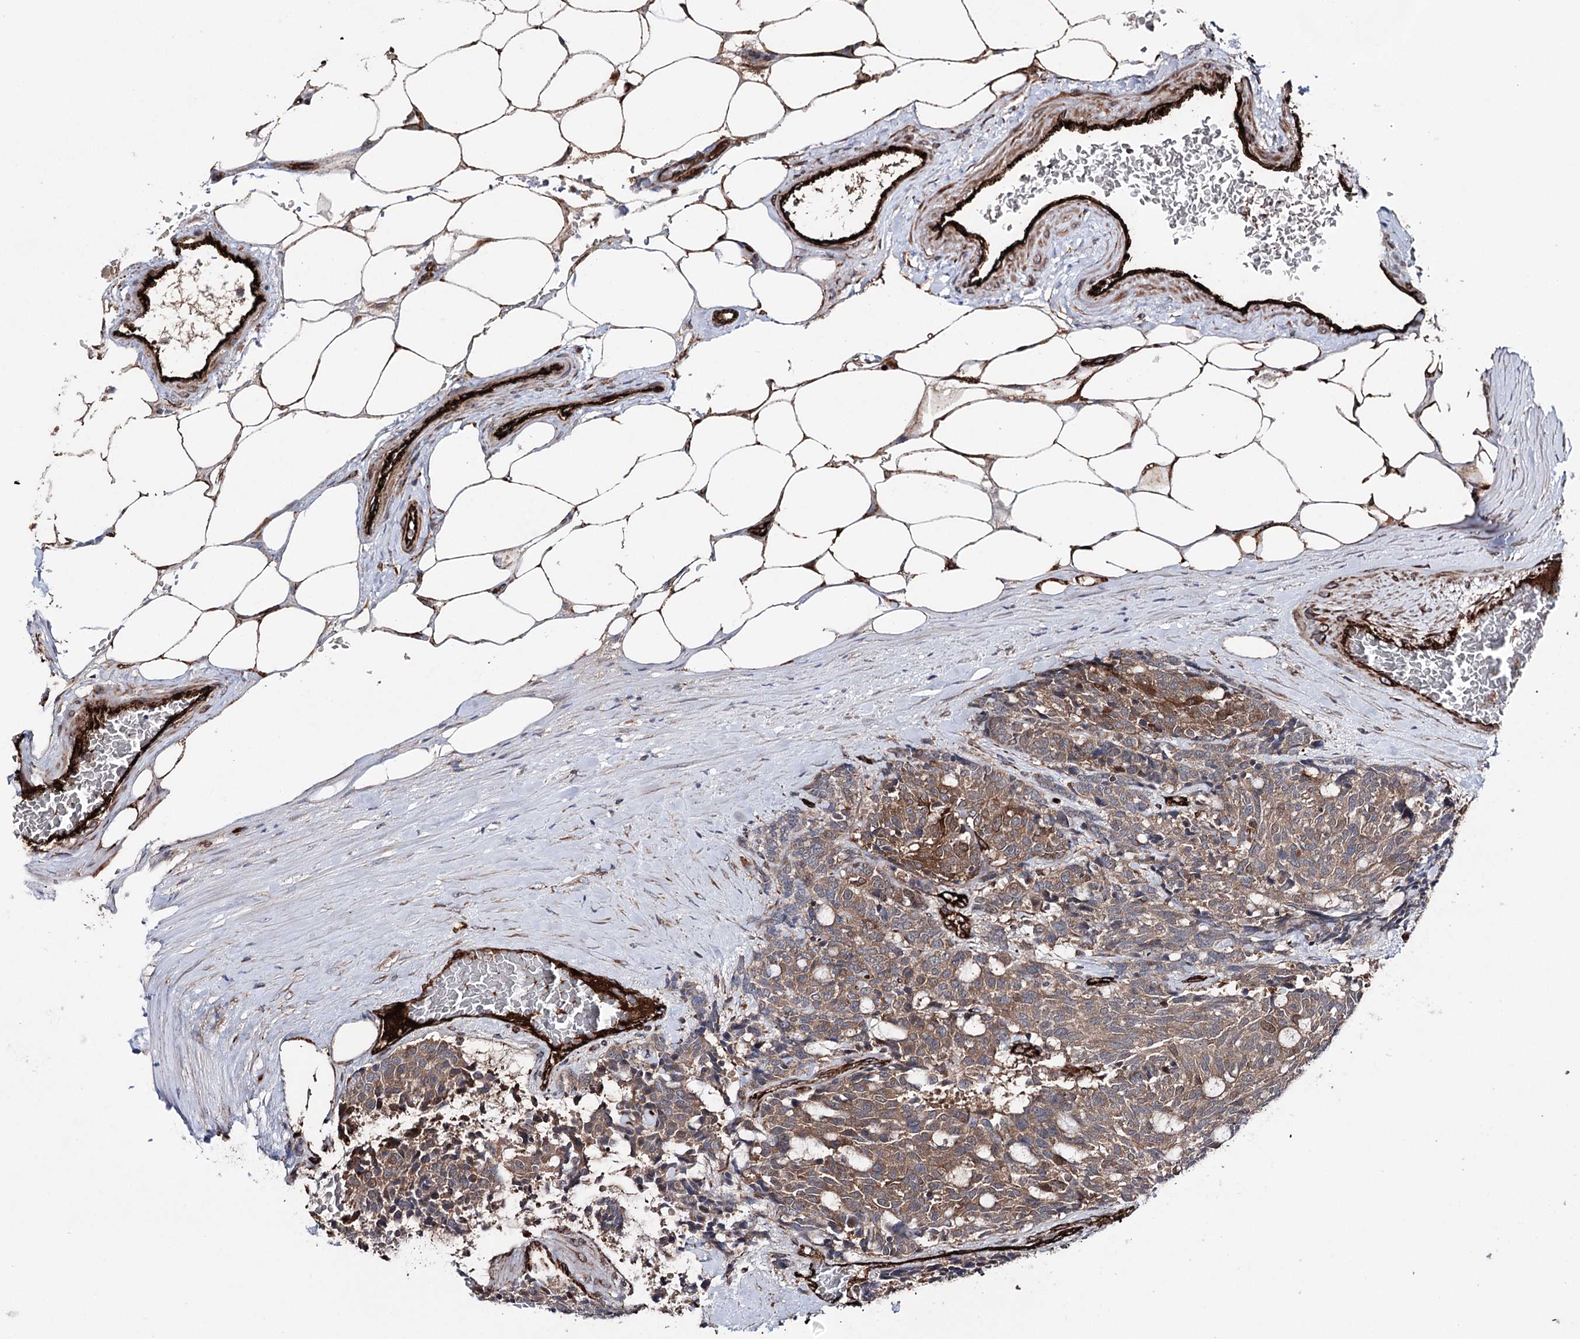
{"staining": {"intensity": "moderate", "quantity": ">75%", "location": "cytoplasmic/membranous"}, "tissue": "carcinoid", "cell_type": "Tumor cells", "image_type": "cancer", "snomed": [{"axis": "morphology", "description": "Carcinoid, malignant, NOS"}, {"axis": "topography", "description": "Pancreas"}], "caption": "Malignant carcinoid was stained to show a protein in brown. There is medium levels of moderate cytoplasmic/membranous expression in about >75% of tumor cells. The staining was performed using DAB (3,3'-diaminobenzidine), with brown indicating positive protein expression. Nuclei are stained blue with hematoxylin.", "gene": "MIB1", "patient": {"sex": "female", "age": 54}}